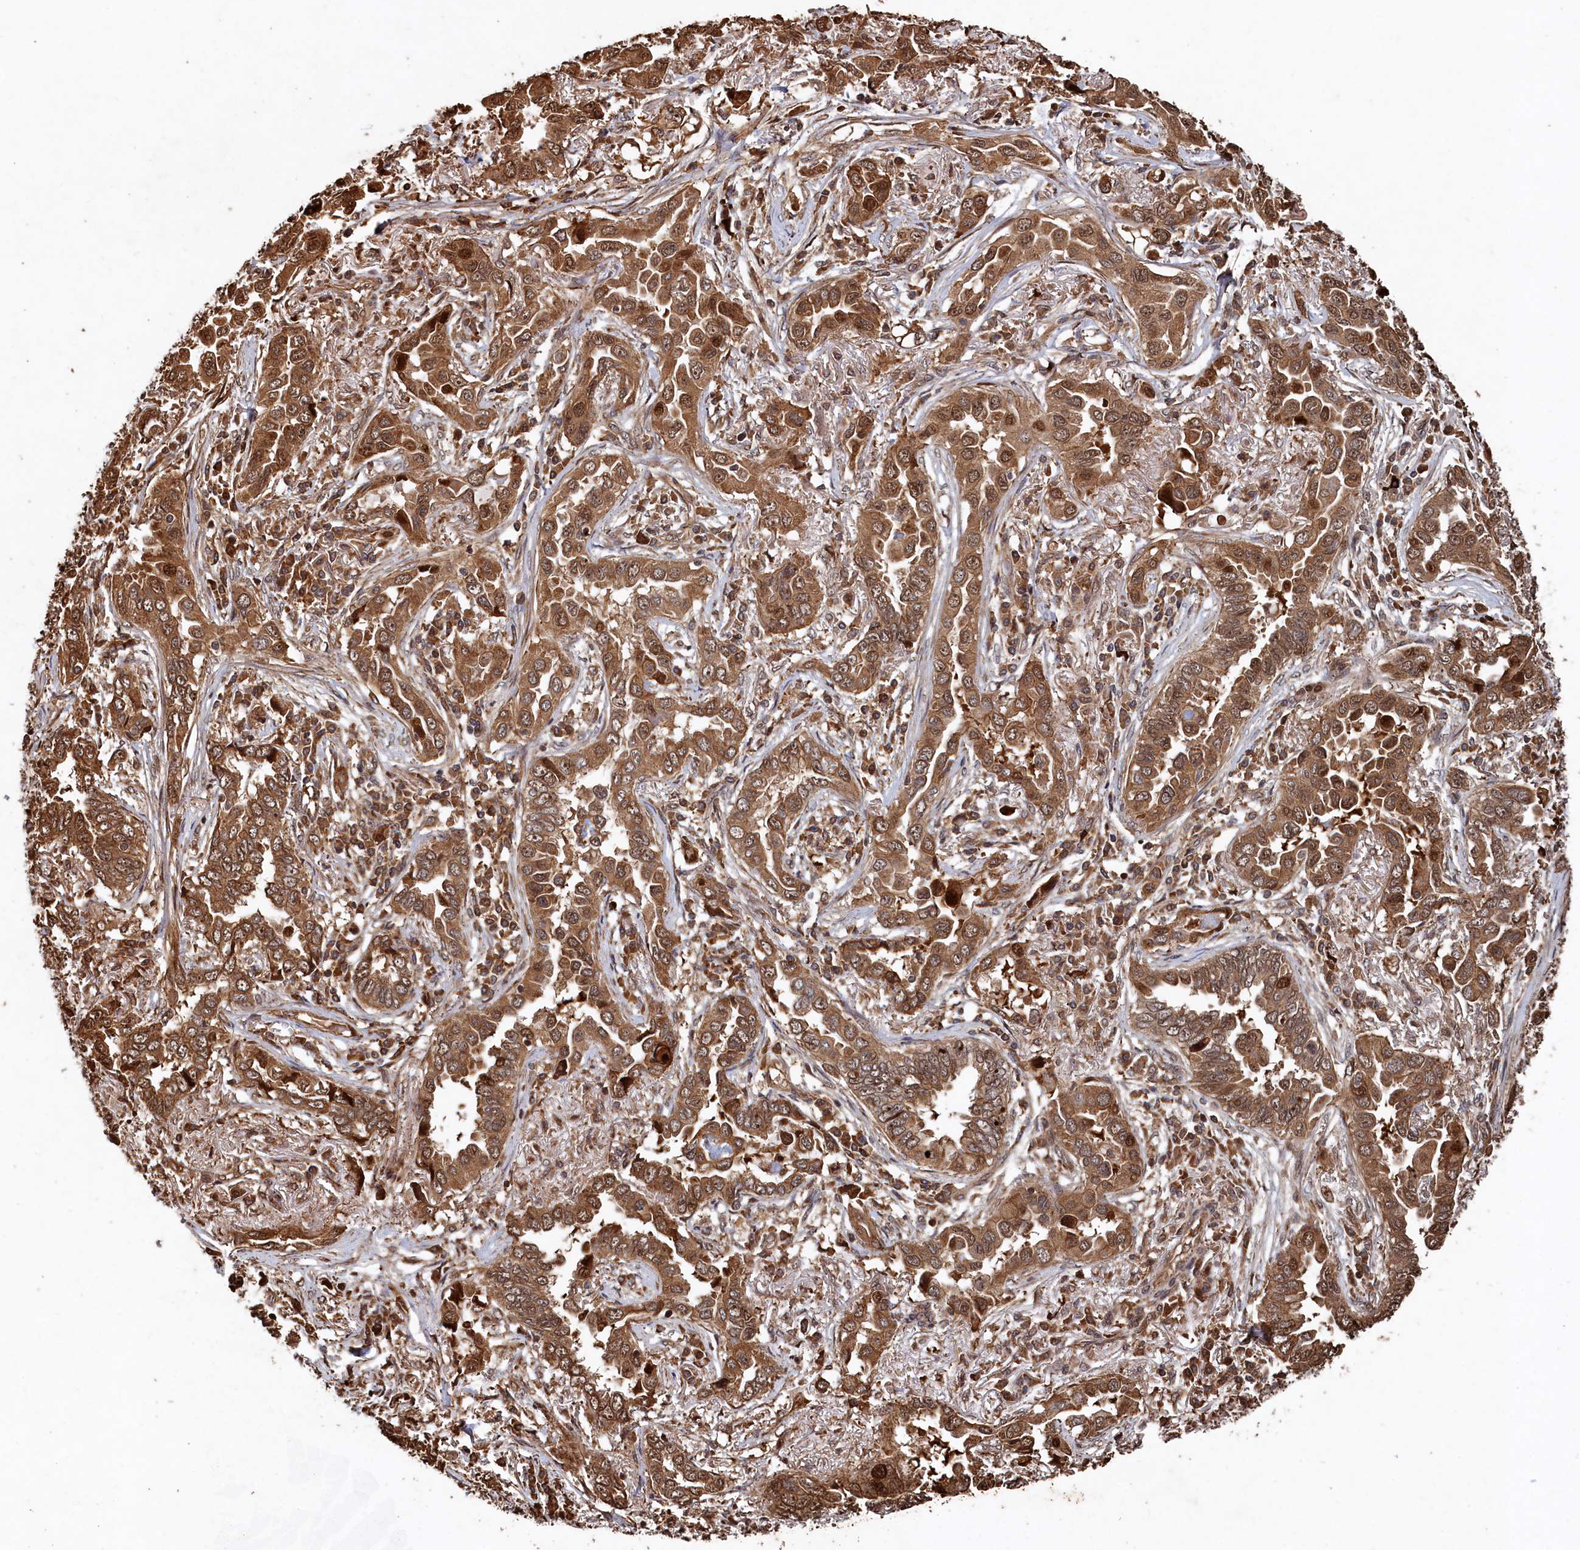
{"staining": {"intensity": "moderate", "quantity": ">75%", "location": "cytoplasmic/membranous"}, "tissue": "lung cancer", "cell_type": "Tumor cells", "image_type": "cancer", "snomed": [{"axis": "morphology", "description": "Adenocarcinoma, NOS"}, {"axis": "topography", "description": "Lung"}], "caption": "Protein staining reveals moderate cytoplasmic/membranous expression in approximately >75% of tumor cells in lung cancer. (Brightfield microscopy of DAB IHC at high magnification).", "gene": "PIGN", "patient": {"sex": "female", "age": 76}}